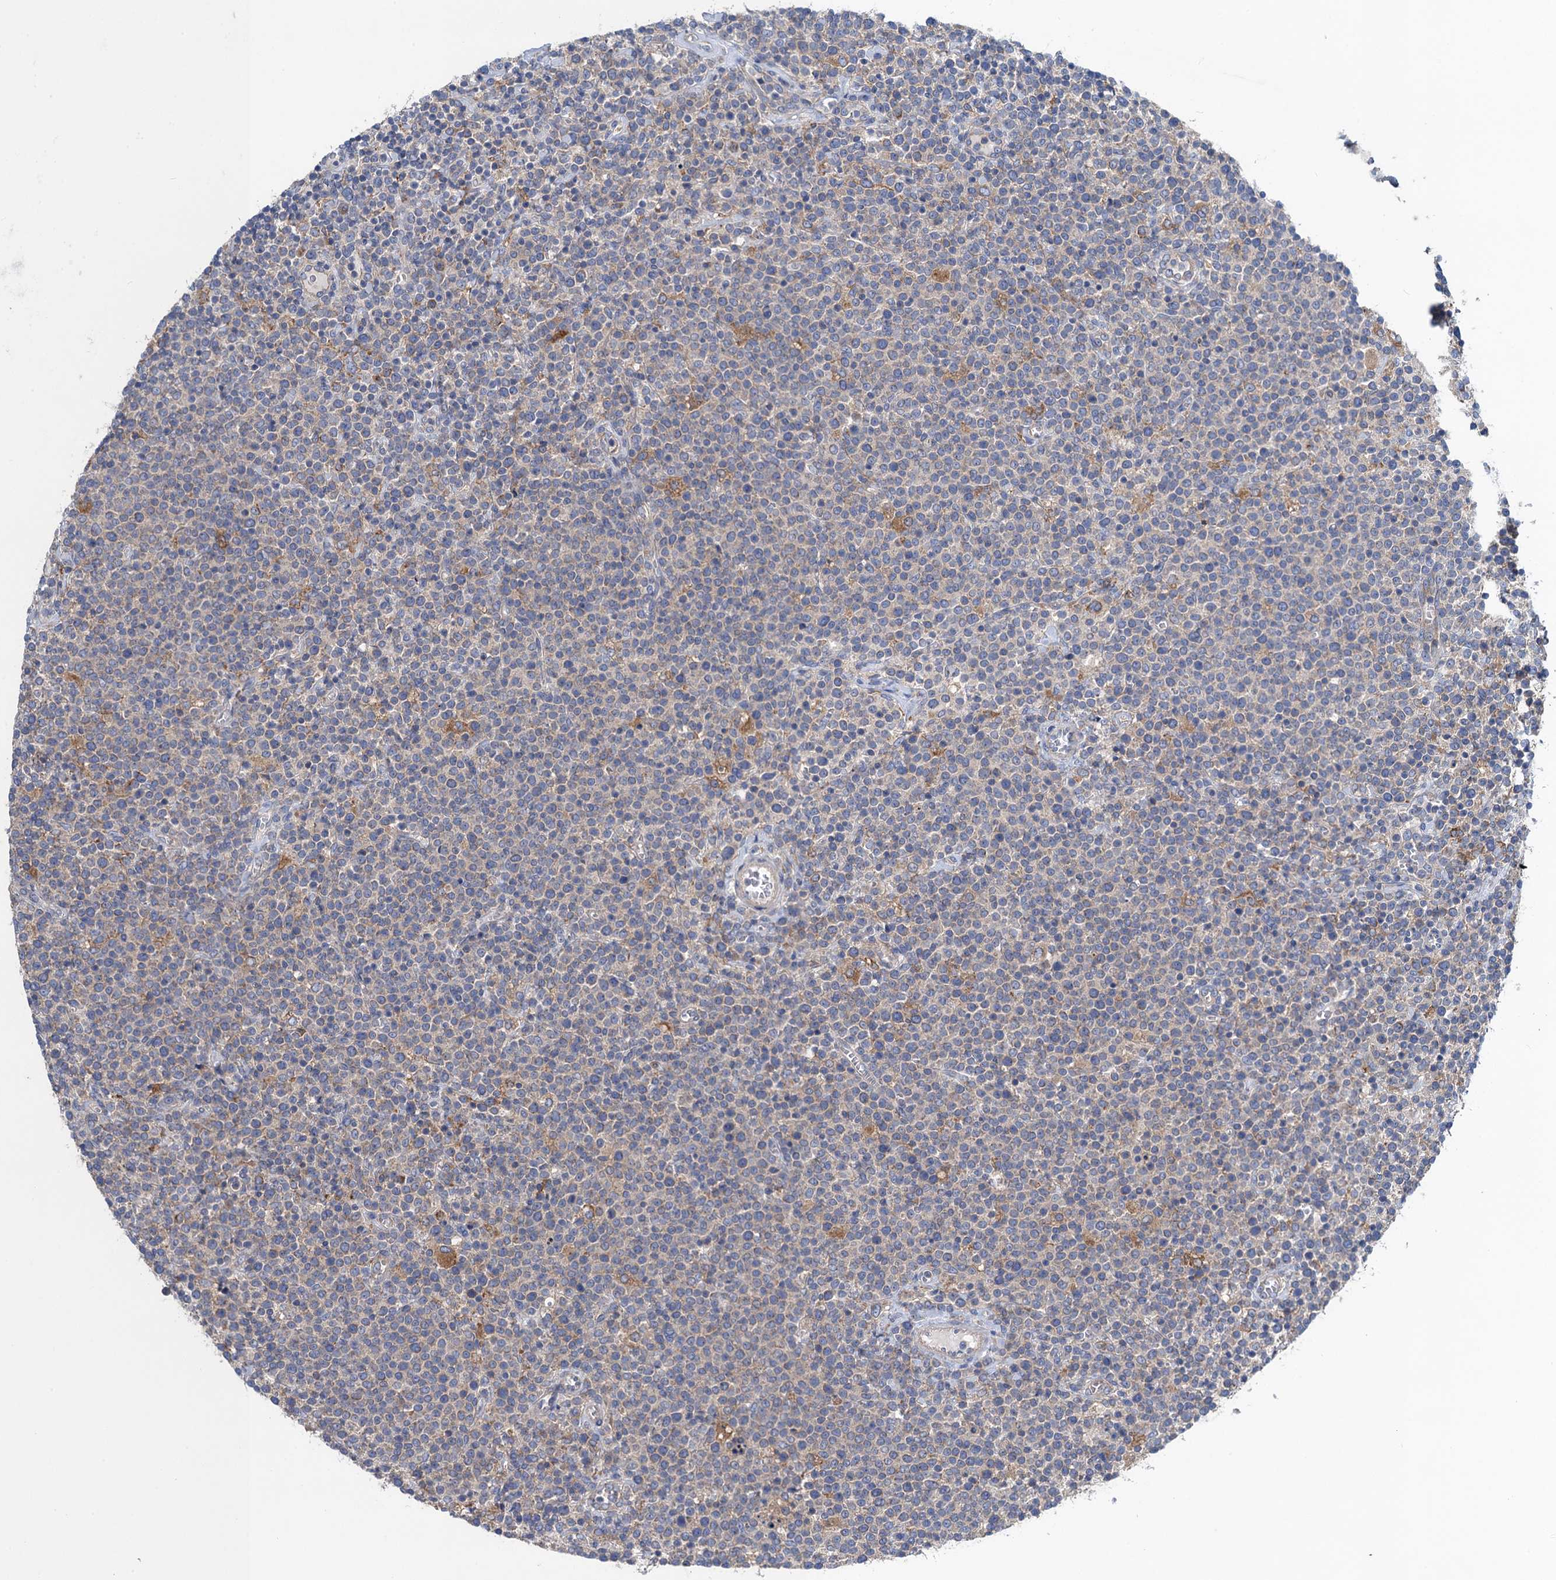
{"staining": {"intensity": "negative", "quantity": "none", "location": "none"}, "tissue": "lymphoma", "cell_type": "Tumor cells", "image_type": "cancer", "snomed": [{"axis": "morphology", "description": "Malignant lymphoma, non-Hodgkin's type, High grade"}, {"axis": "topography", "description": "Lymph node"}], "caption": "High power microscopy histopathology image of an immunohistochemistry (IHC) histopathology image of lymphoma, revealing no significant positivity in tumor cells.", "gene": "SNAP29", "patient": {"sex": "male", "age": 61}}